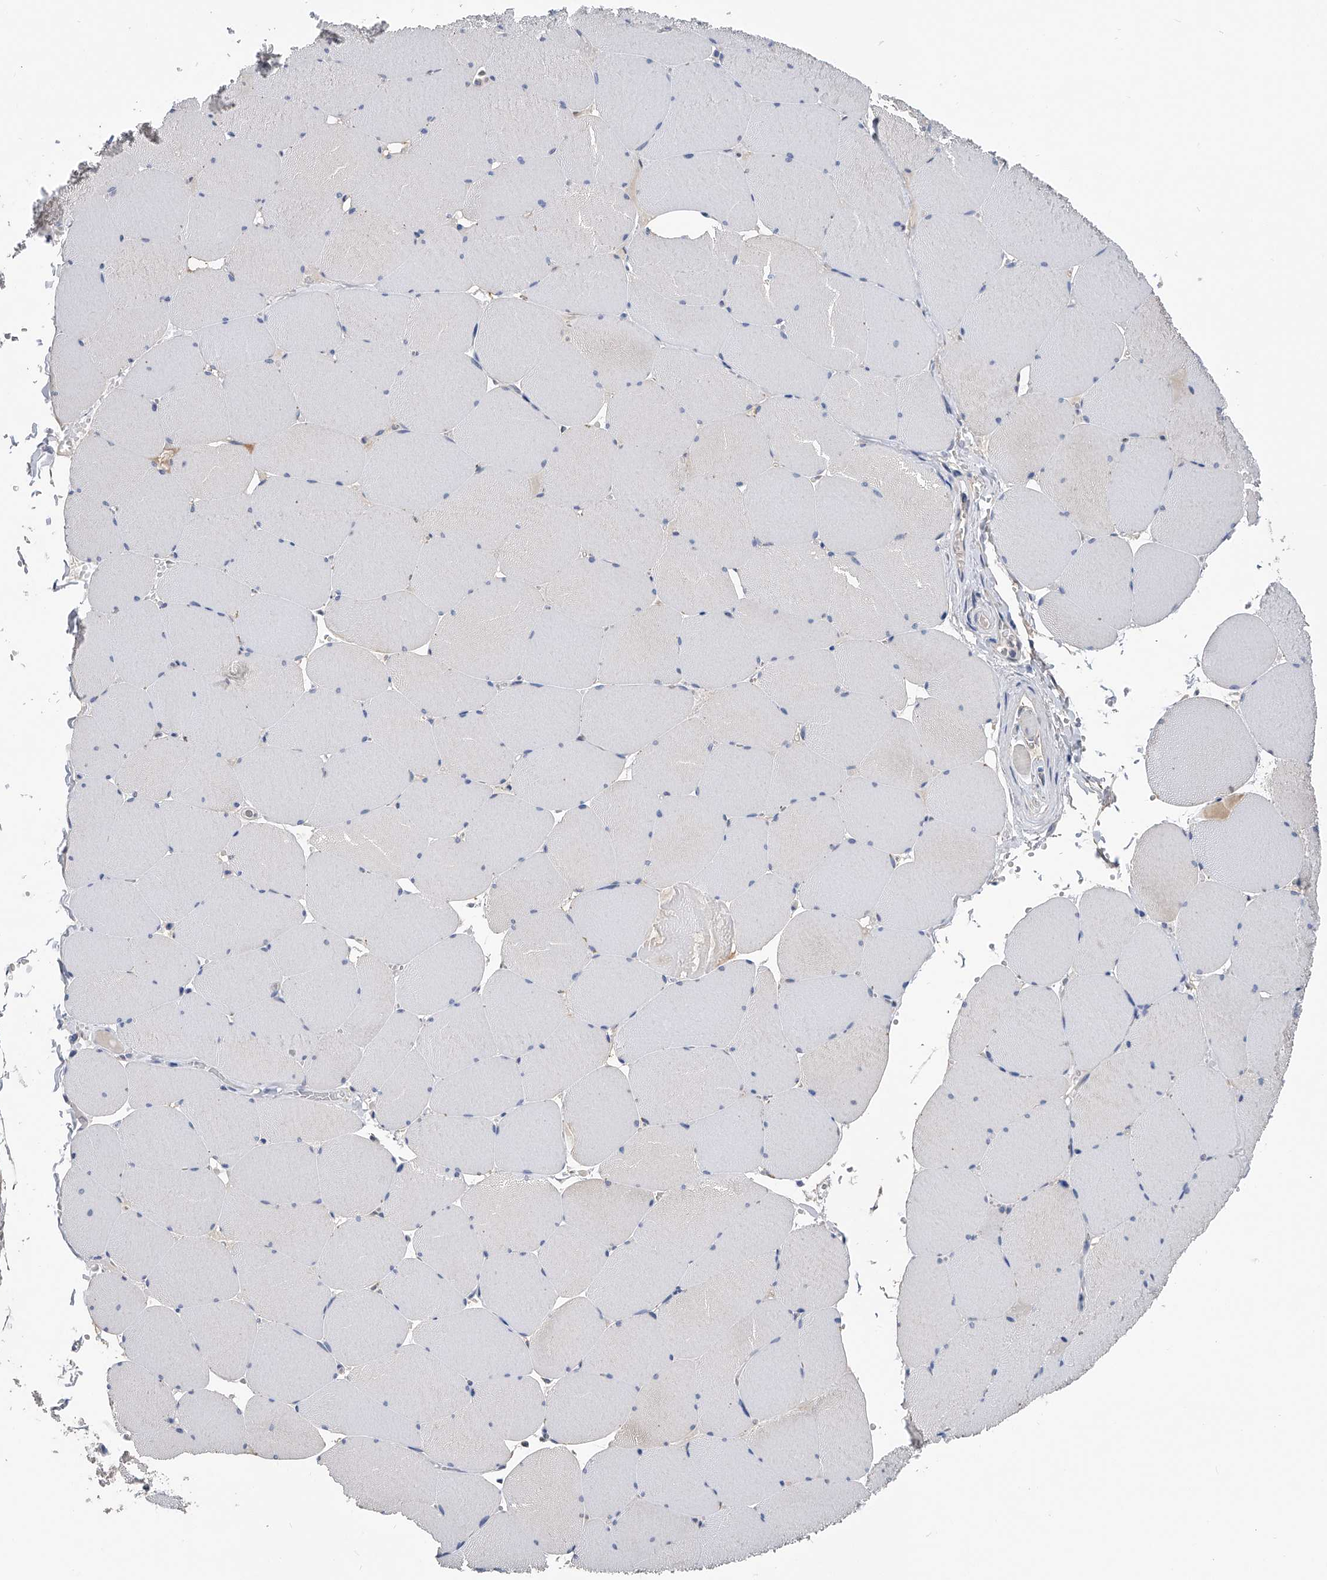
{"staining": {"intensity": "negative", "quantity": "none", "location": "none"}, "tissue": "skeletal muscle", "cell_type": "Myocytes", "image_type": "normal", "snomed": [{"axis": "morphology", "description": "Normal tissue, NOS"}, {"axis": "topography", "description": "Skeletal muscle"}, {"axis": "topography", "description": "Head-Neck"}], "caption": "The immunohistochemistry photomicrograph has no significant positivity in myocytes of skeletal muscle.", "gene": "PGM3", "patient": {"sex": "male", "age": 66}}